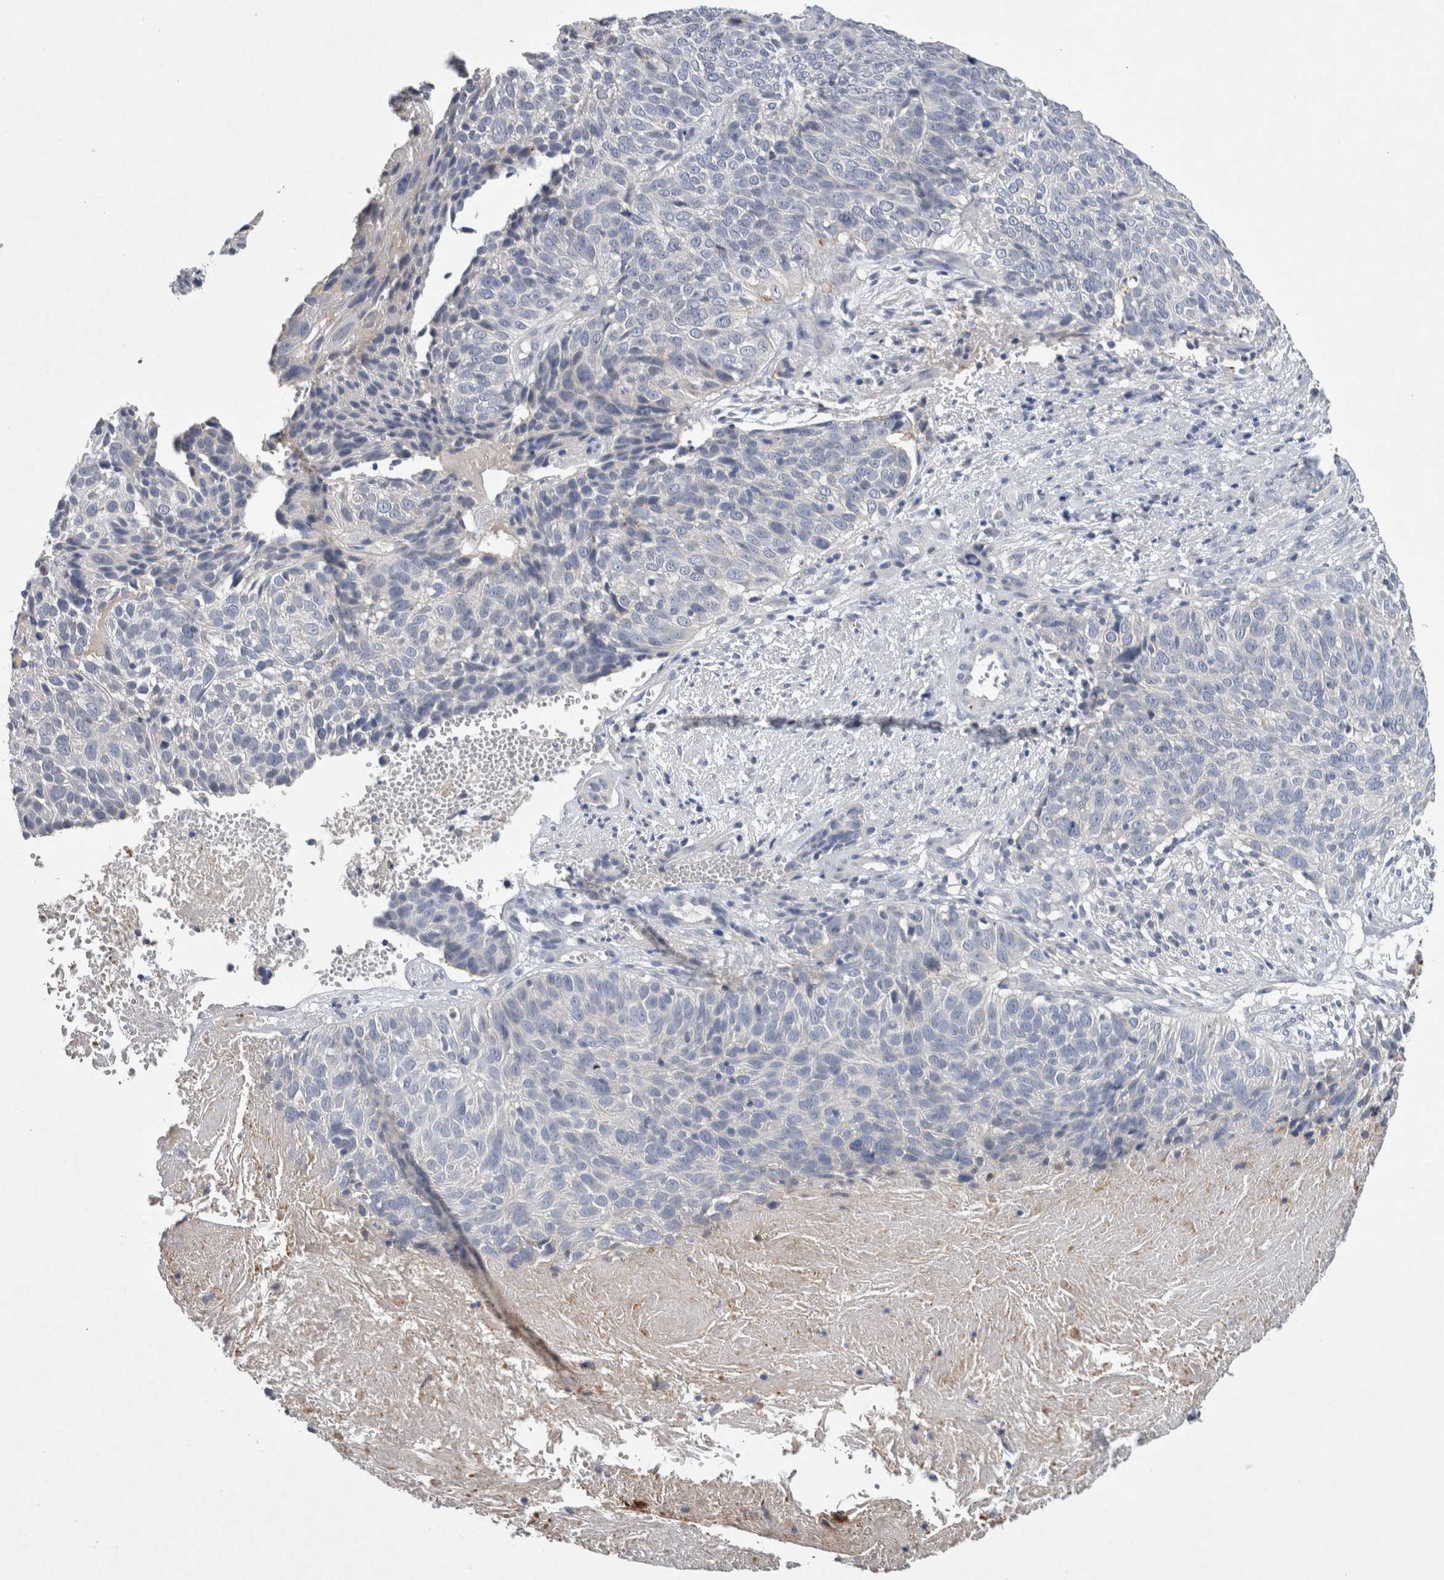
{"staining": {"intensity": "negative", "quantity": "none", "location": "none"}, "tissue": "cervical cancer", "cell_type": "Tumor cells", "image_type": "cancer", "snomed": [{"axis": "morphology", "description": "Squamous cell carcinoma, NOS"}, {"axis": "topography", "description": "Cervix"}], "caption": "Immunohistochemistry (IHC) histopathology image of human squamous cell carcinoma (cervical) stained for a protein (brown), which exhibits no expression in tumor cells.", "gene": "HEXD", "patient": {"sex": "female", "age": 74}}